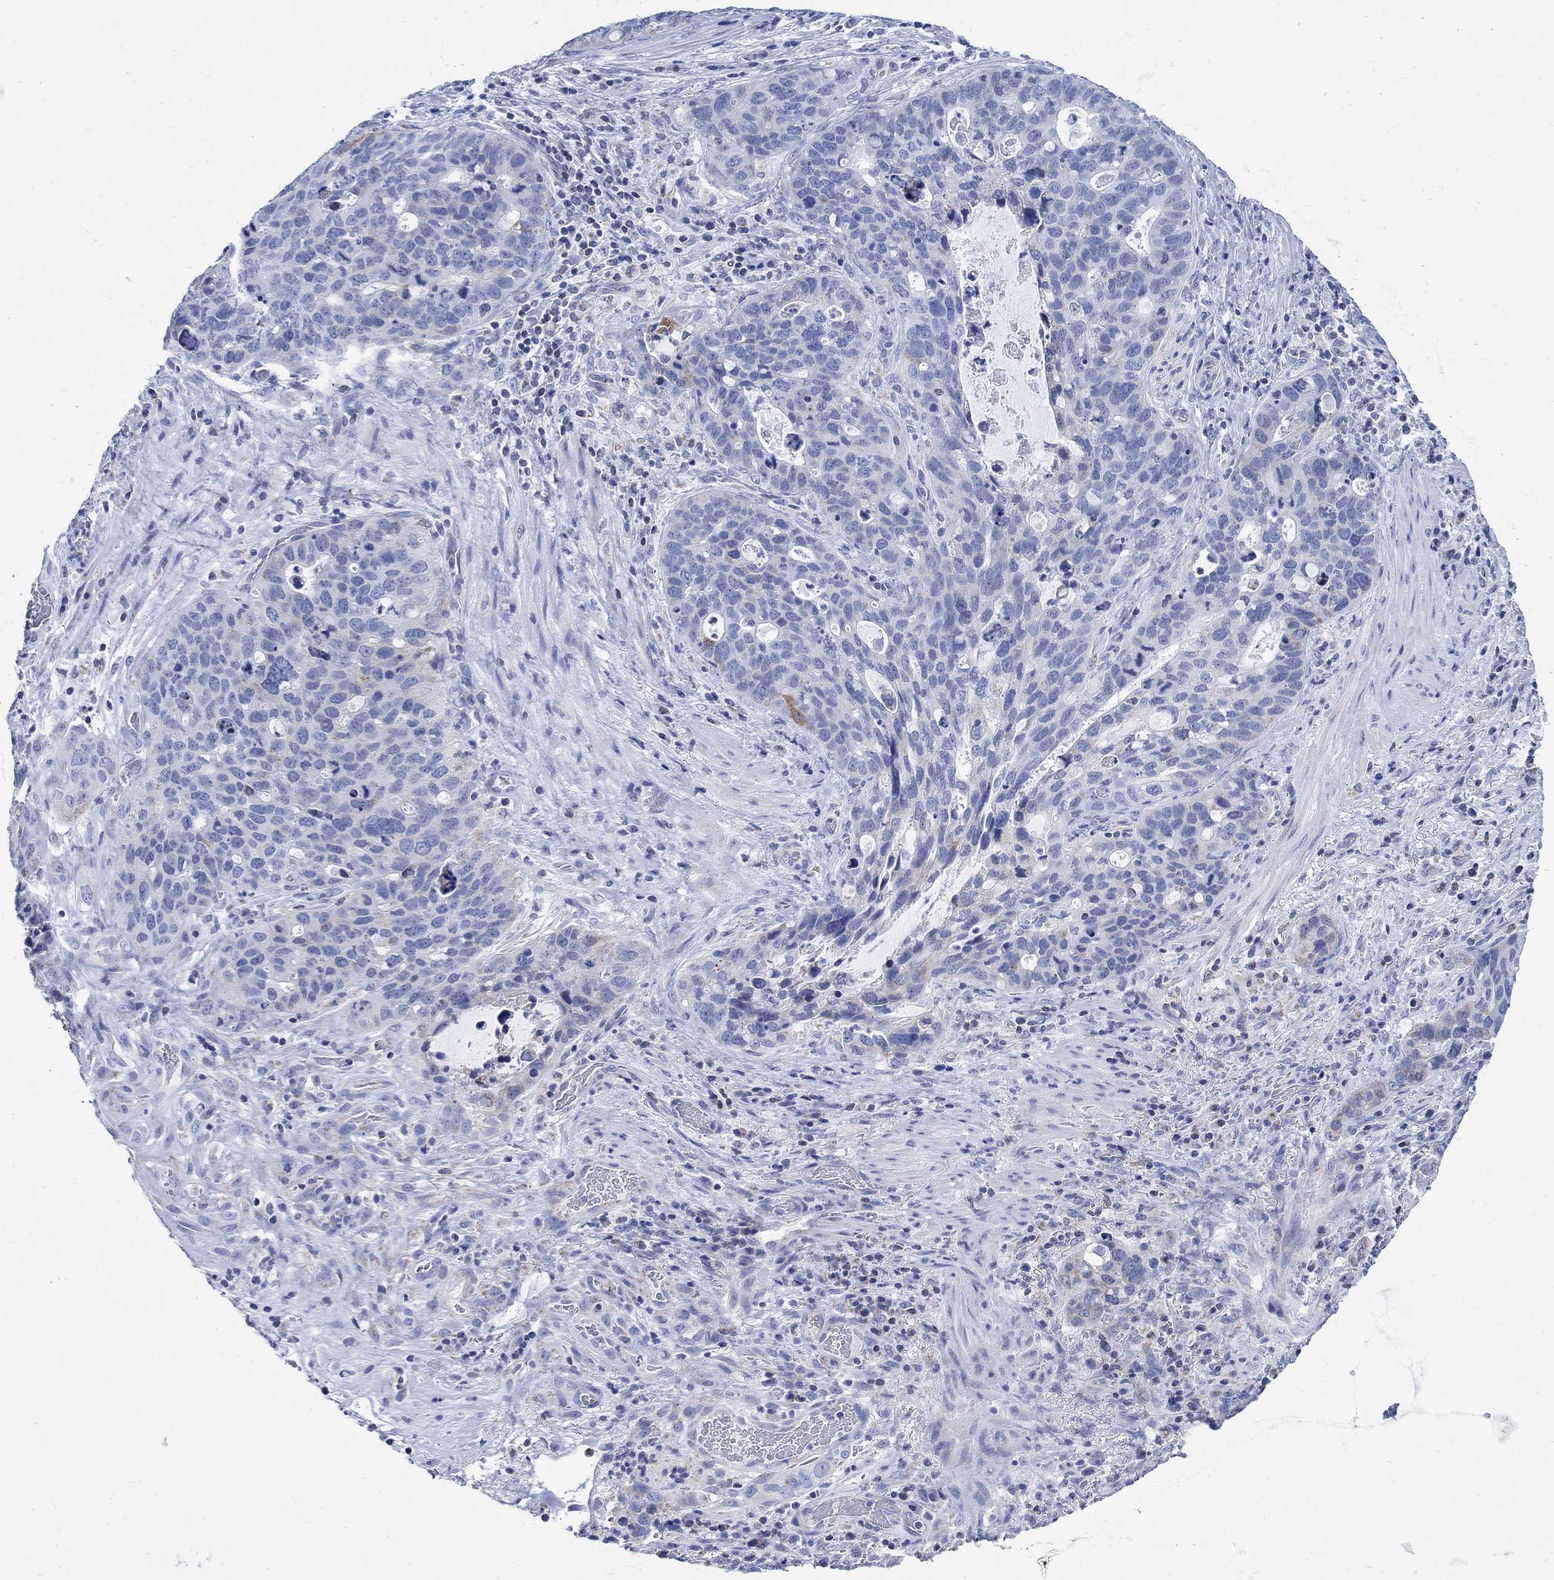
{"staining": {"intensity": "moderate", "quantity": "<25%", "location": "cytoplasmic/membranous"}, "tissue": "stomach cancer", "cell_type": "Tumor cells", "image_type": "cancer", "snomed": [{"axis": "morphology", "description": "Adenocarcinoma, NOS"}, {"axis": "topography", "description": "Stomach"}], "caption": "Stomach adenocarcinoma stained with a protein marker displays moderate staining in tumor cells.", "gene": "CPLX2", "patient": {"sex": "male", "age": 54}}